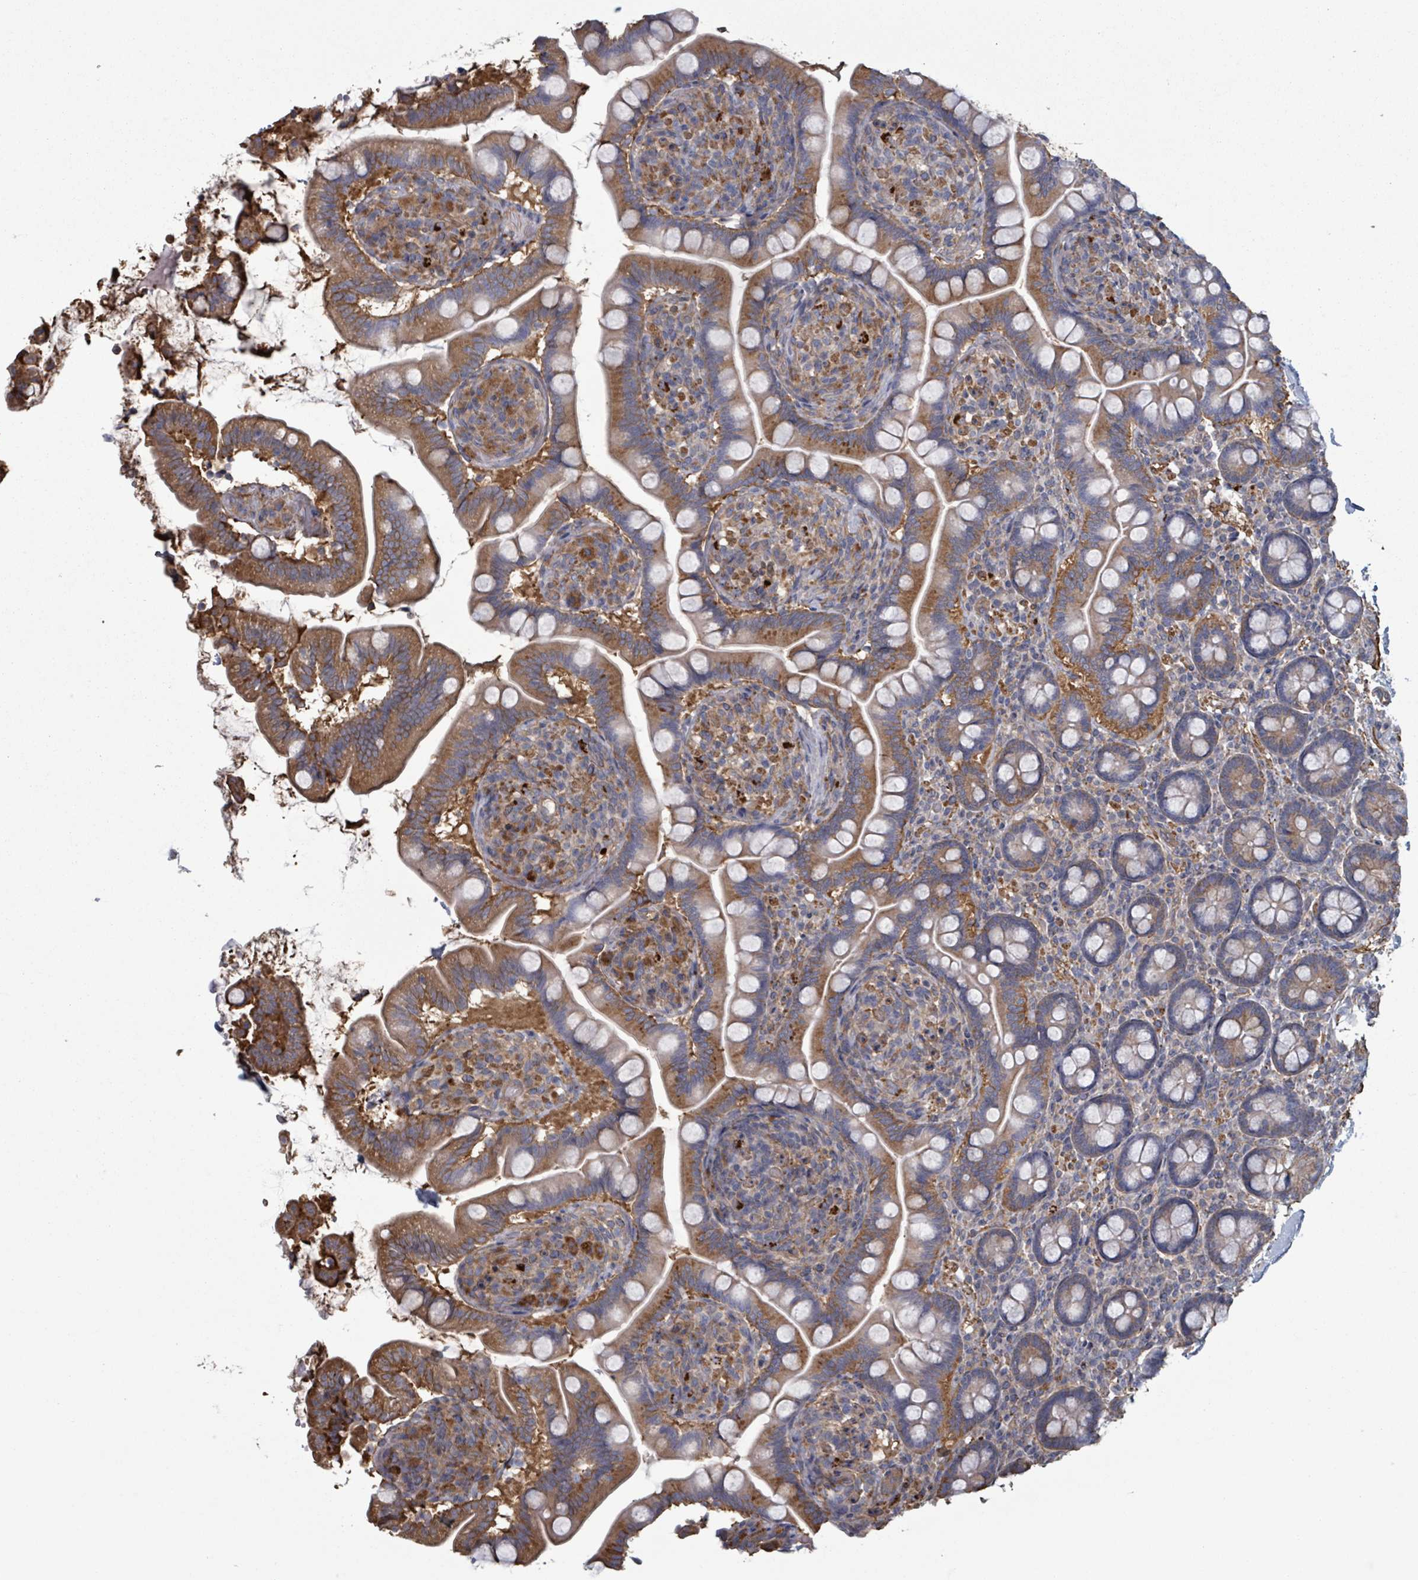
{"staining": {"intensity": "moderate", "quantity": ">75%", "location": "cytoplasmic/membranous"}, "tissue": "small intestine", "cell_type": "Glandular cells", "image_type": "normal", "snomed": [{"axis": "morphology", "description": "Normal tissue, NOS"}, {"axis": "topography", "description": "Small intestine"}], "caption": "Immunohistochemistry (DAB) staining of unremarkable human small intestine displays moderate cytoplasmic/membranous protein expression in about >75% of glandular cells.", "gene": "ADCK1", "patient": {"sex": "female", "age": 64}}